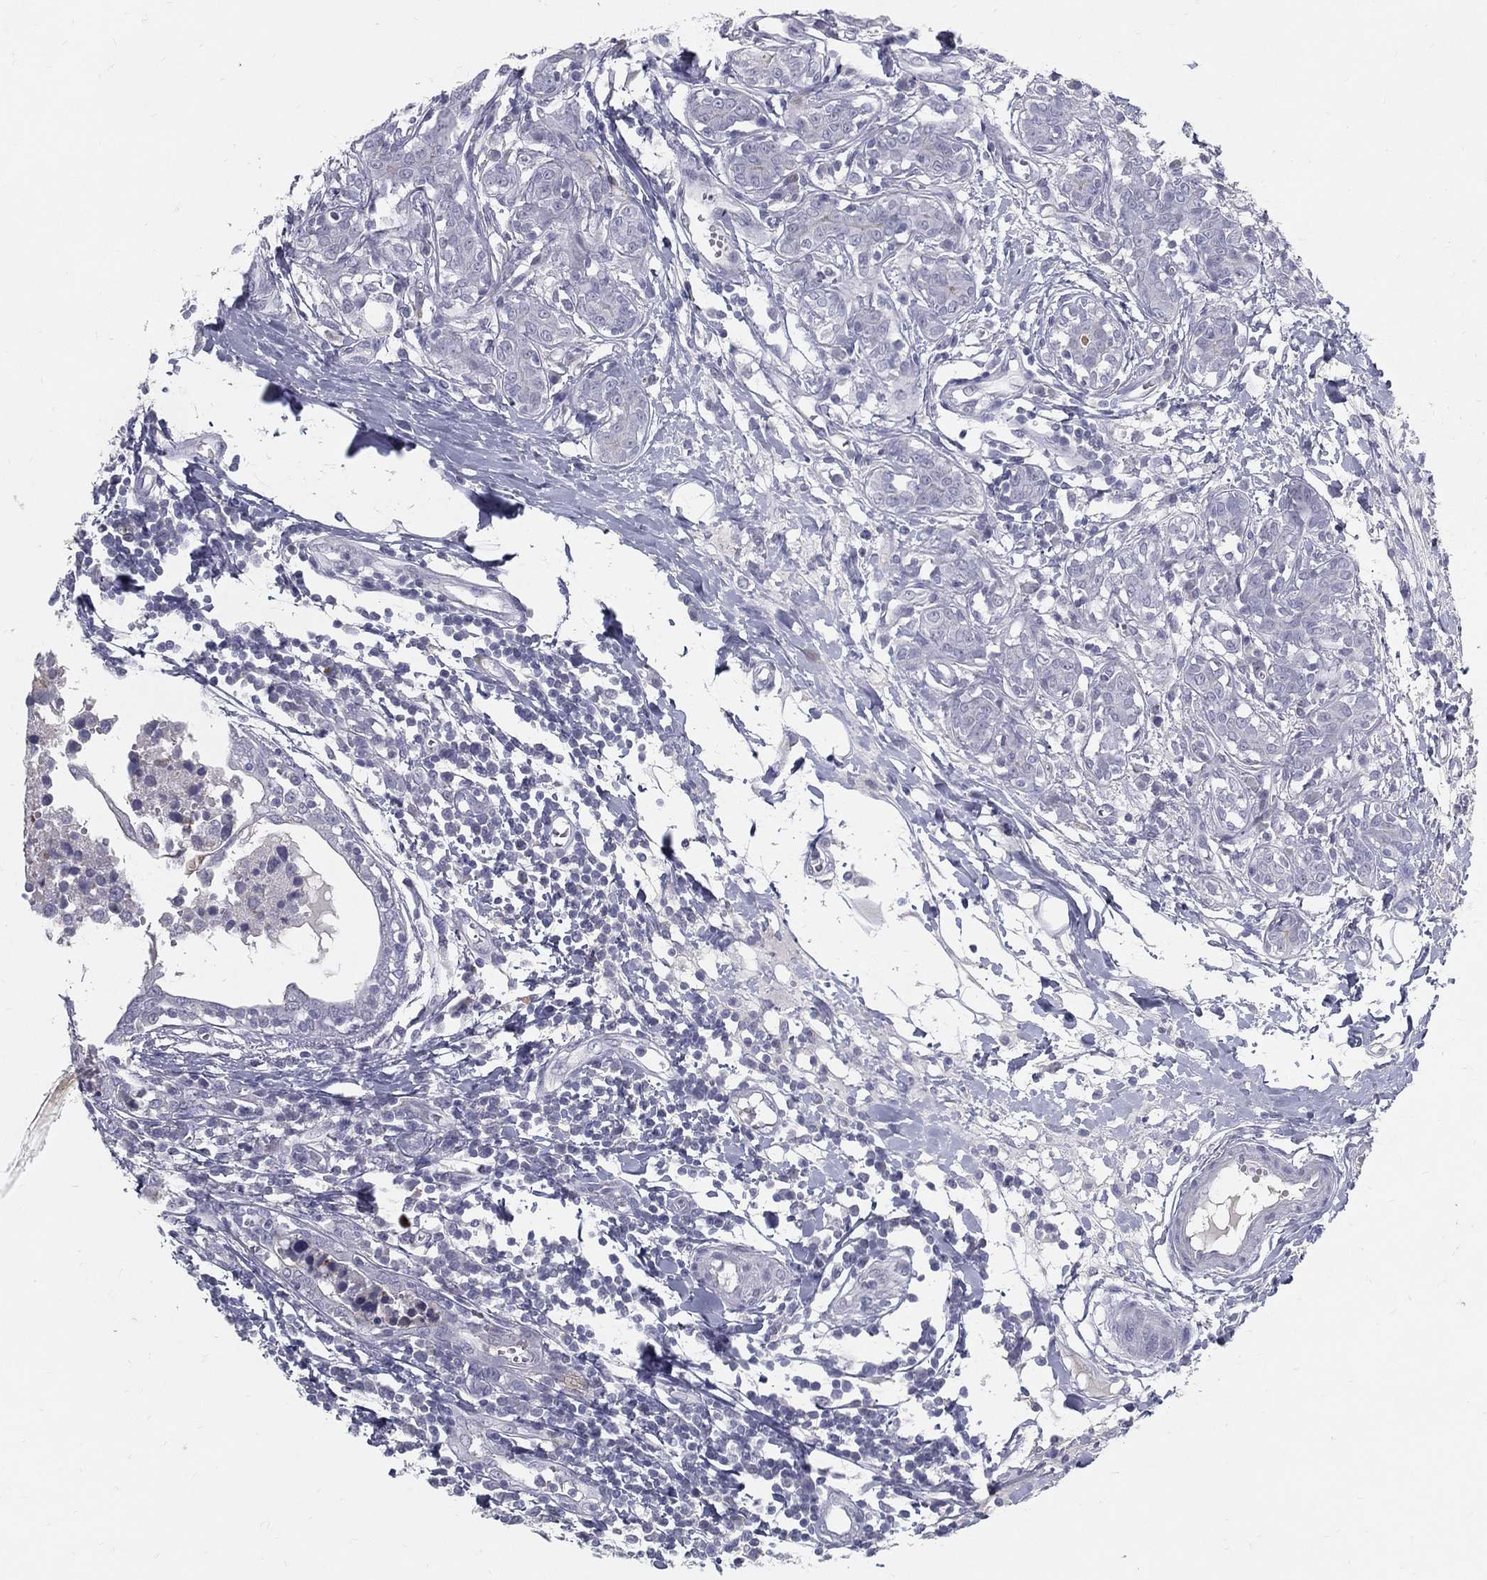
{"staining": {"intensity": "negative", "quantity": "none", "location": "none"}, "tissue": "breast cancer", "cell_type": "Tumor cells", "image_type": "cancer", "snomed": [{"axis": "morphology", "description": "Duct carcinoma"}, {"axis": "topography", "description": "Breast"}], "caption": "High magnification brightfield microscopy of breast cancer (invasive ductal carcinoma) stained with DAB (brown) and counterstained with hematoxylin (blue): tumor cells show no significant positivity.", "gene": "ACE2", "patient": {"sex": "female", "age": 30}}